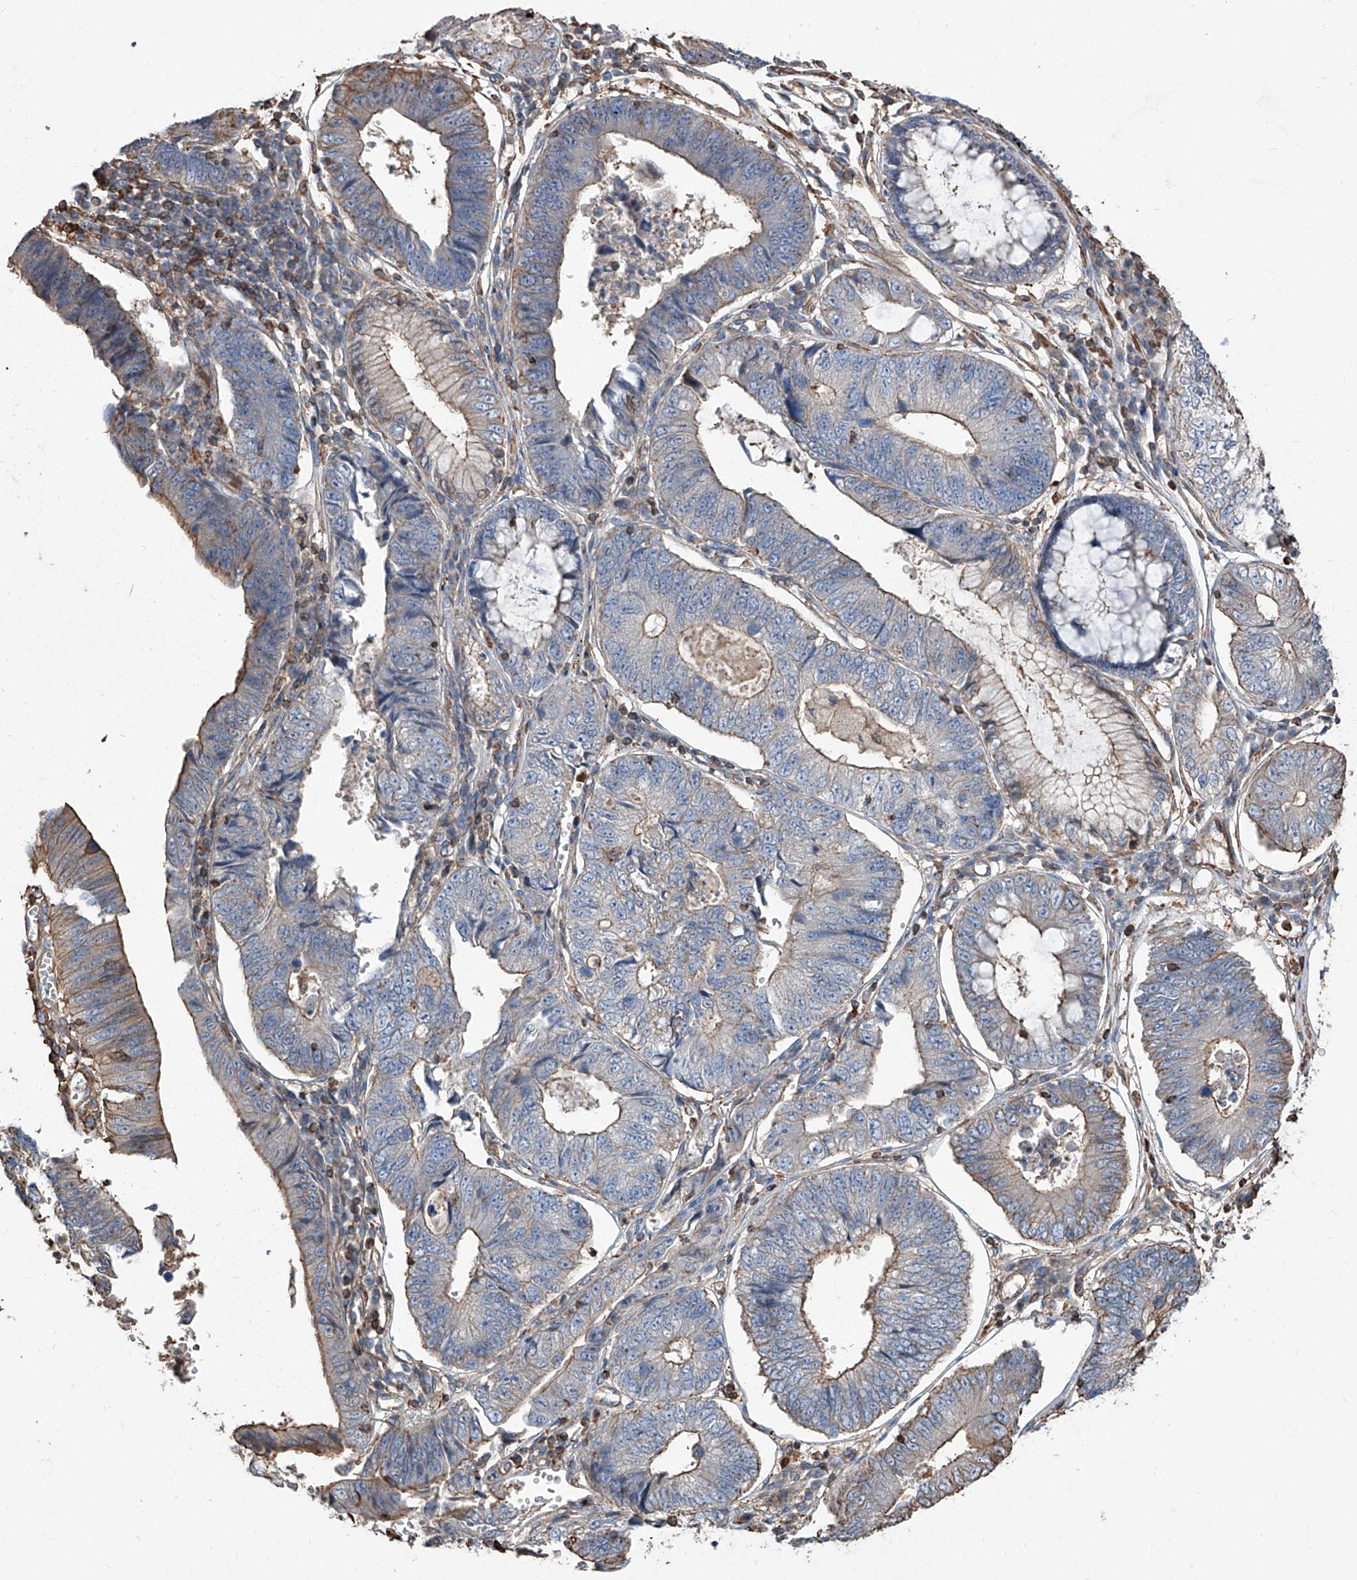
{"staining": {"intensity": "weak", "quantity": "25%-75%", "location": "cytoplasmic/membranous"}, "tissue": "stomach cancer", "cell_type": "Tumor cells", "image_type": "cancer", "snomed": [{"axis": "morphology", "description": "Adenocarcinoma, NOS"}, {"axis": "topography", "description": "Stomach"}], "caption": "Adenocarcinoma (stomach) tissue shows weak cytoplasmic/membranous expression in approximately 25%-75% of tumor cells, visualized by immunohistochemistry.", "gene": "PIEZO2", "patient": {"sex": "male", "age": 59}}